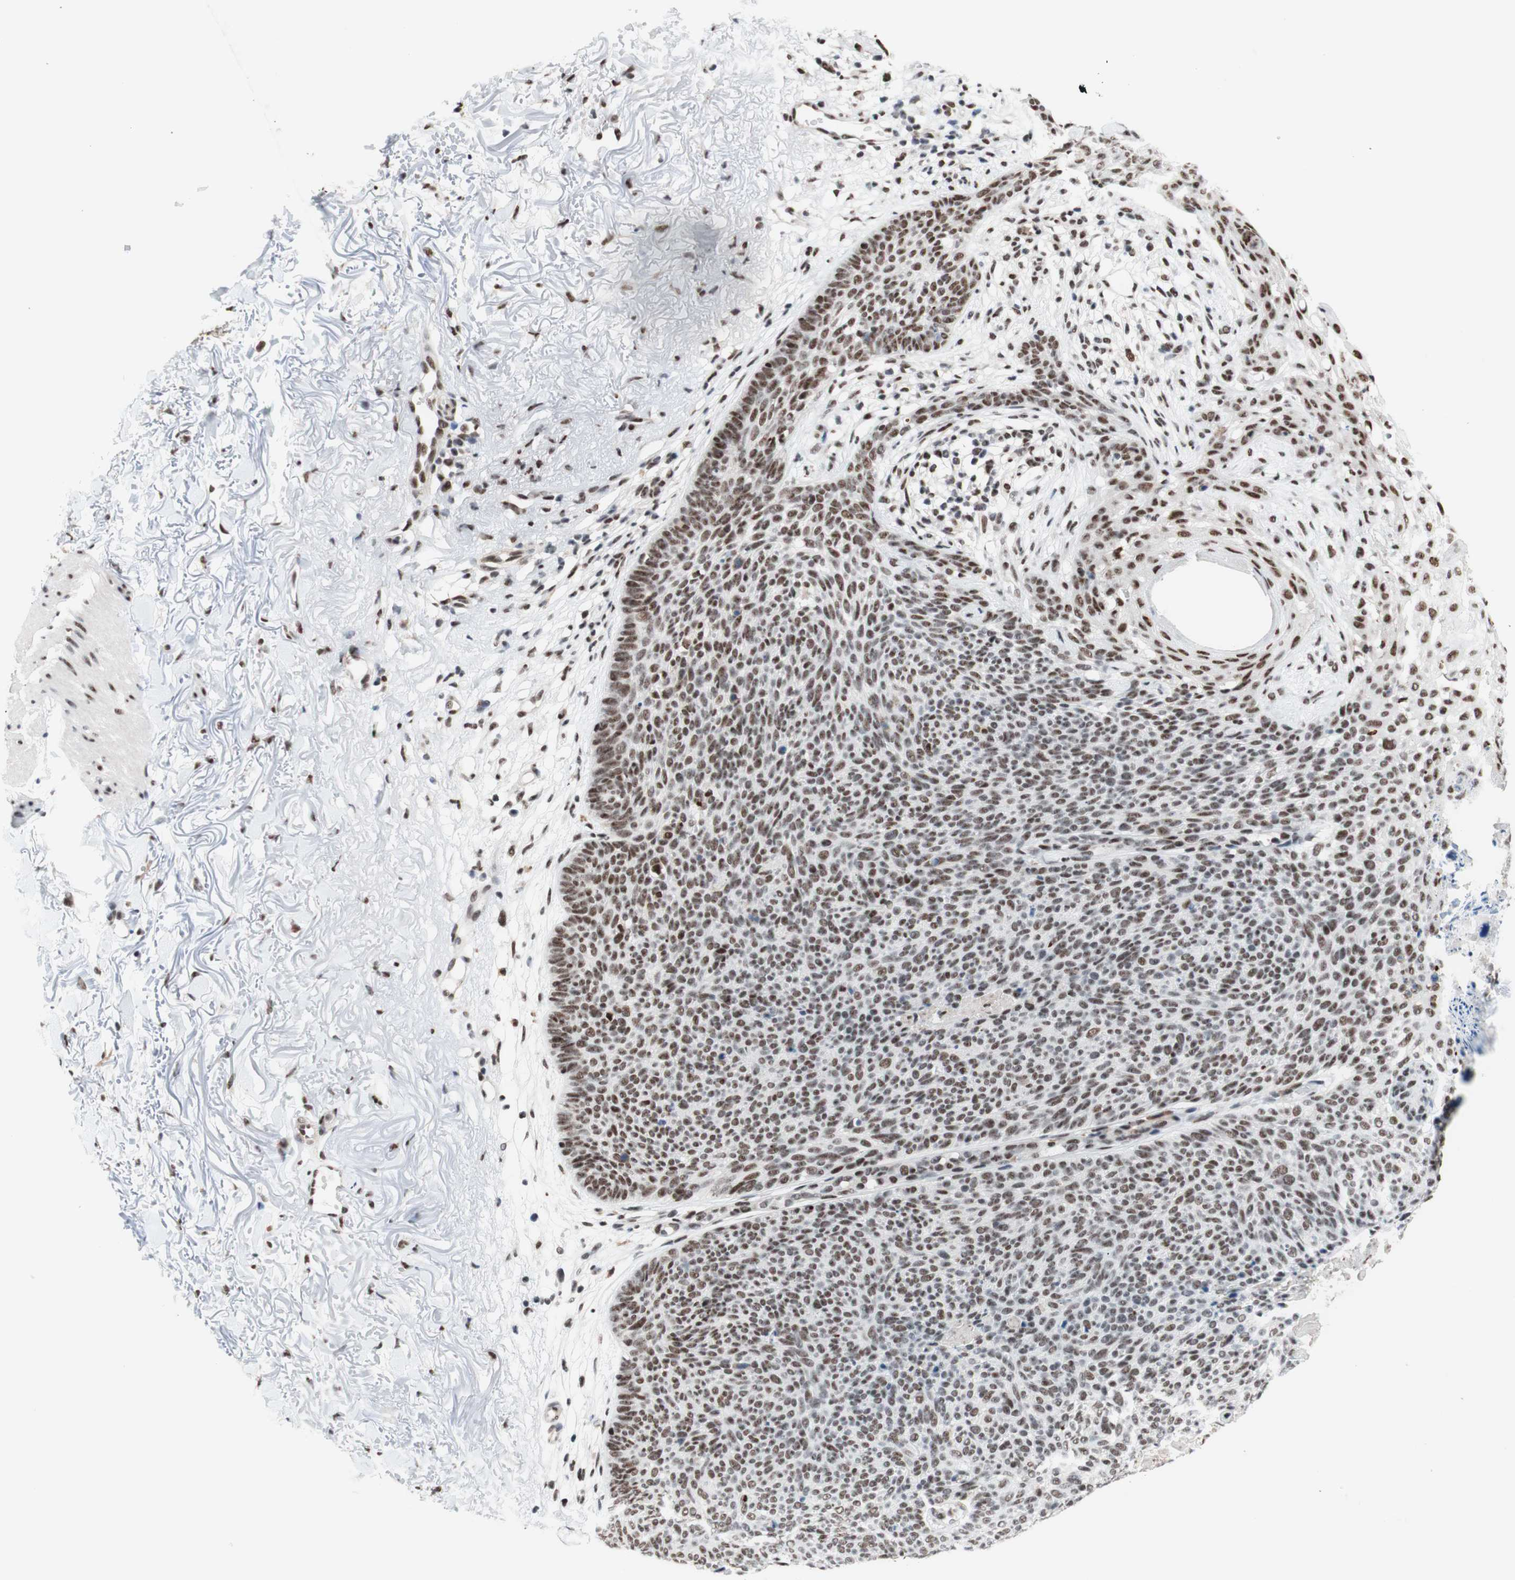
{"staining": {"intensity": "moderate", "quantity": ">75%", "location": "nuclear"}, "tissue": "skin cancer", "cell_type": "Tumor cells", "image_type": "cancer", "snomed": [{"axis": "morphology", "description": "Normal tissue, NOS"}, {"axis": "morphology", "description": "Basal cell carcinoma"}, {"axis": "topography", "description": "Skin"}], "caption": "Human skin cancer stained for a protein (brown) demonstrates moderate nuclear positive staining in about >75% of tumor cells.", "gene": "PRPF19", "patient": {"sex": "female", "age": 70}}